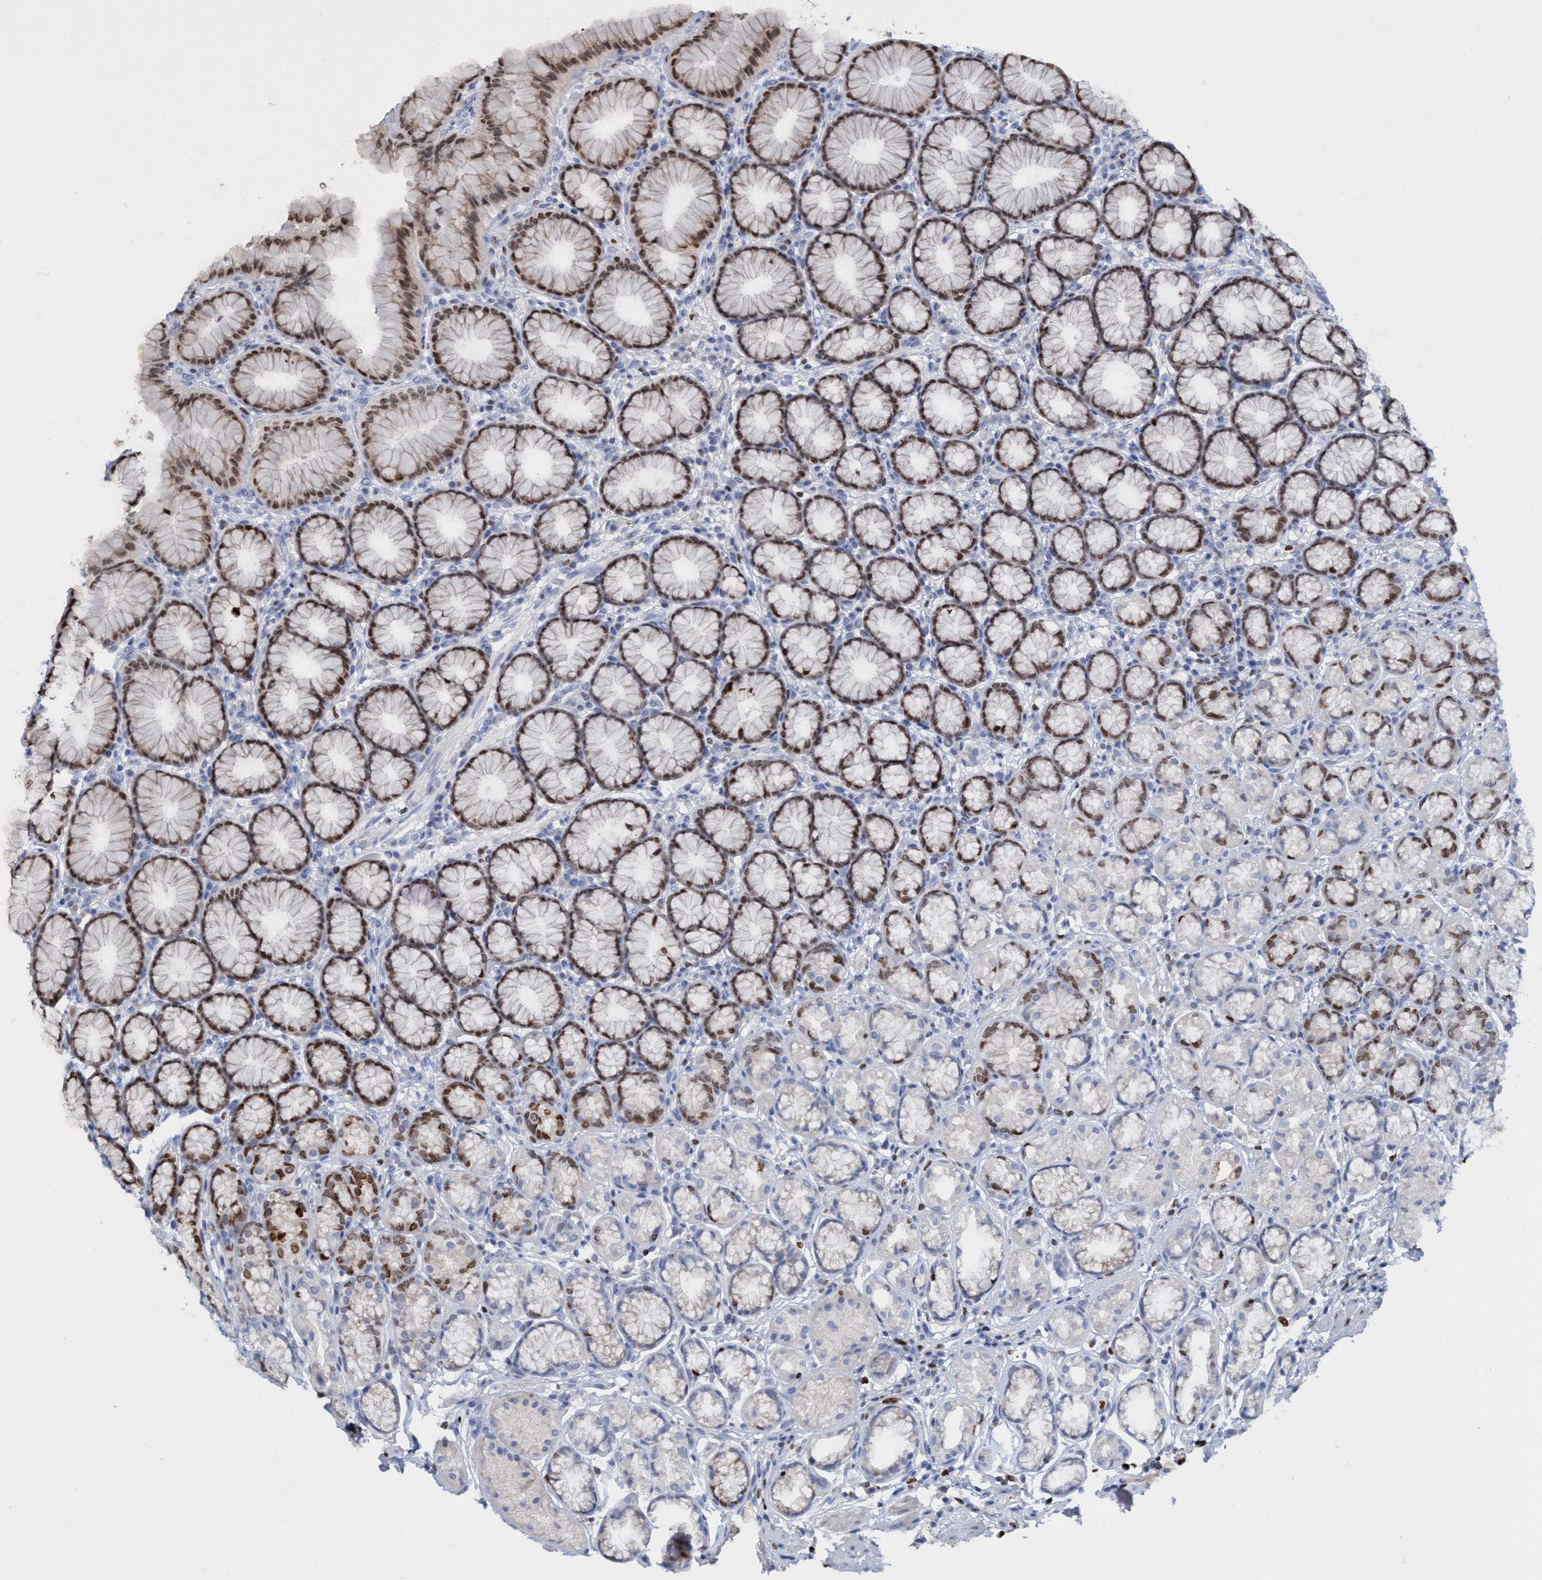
{"staining": {"intensity": "moderate", "quantity": "25%-75%", "location": "nuclear"}, "tissue": "stomach", "cell_type": "Glandular cells", "image_type": "normal", "snomed": [{"axis": "morphology", "description": "Normal tissue, NOS"}, {"axis": "topography", "description": "Stomach"}], "caption": "IHC histopathology image of normal stomach: stomach stained using immunohistochemistry demonstrates medium levels of moderate protein expression localized specifically in the nuclear of glandular cells, appearing as a nuclear brown color.", "gene": "CBX2", "patient": {"sex": "male", "age": 42}}